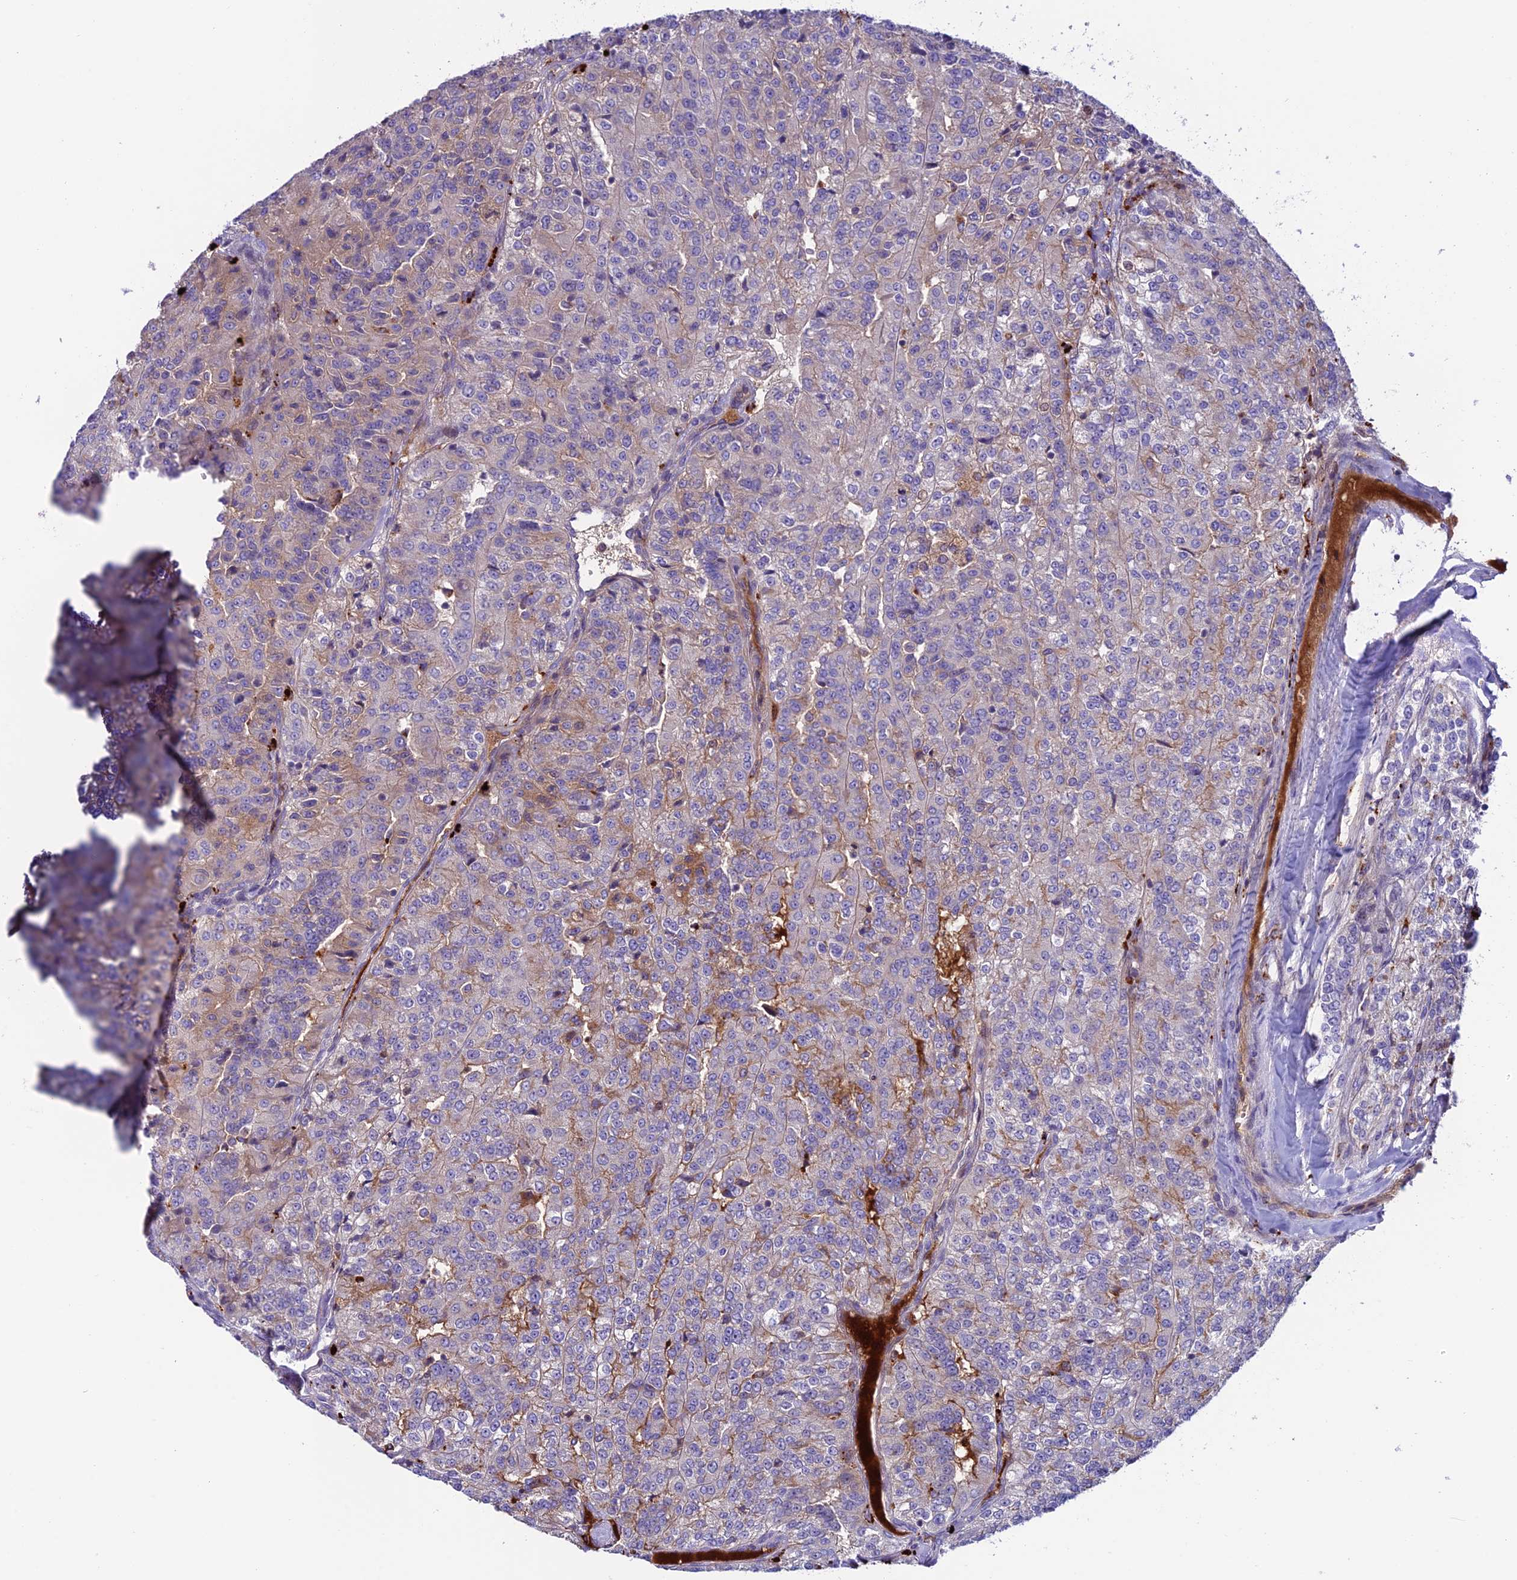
{"staining": {"intensity": "weak", "quantity": "<25%", "location": "cytoplasmic/membranous"}, "tissue": "renal cancer", "cell_type": "Tumor cells", "image_type": "cancer", "snomed": [{"axis": "morphology", "description": "Adenocarcinoma, NOS"}, {"axis": "topography", "description": "Kidney"}], "caption": "Tumor cells show no significant protein positivity in adenocarcinoma (renal).", "gene": "ARHGEF18", "patient": {"sex": "female", "age": 63}}